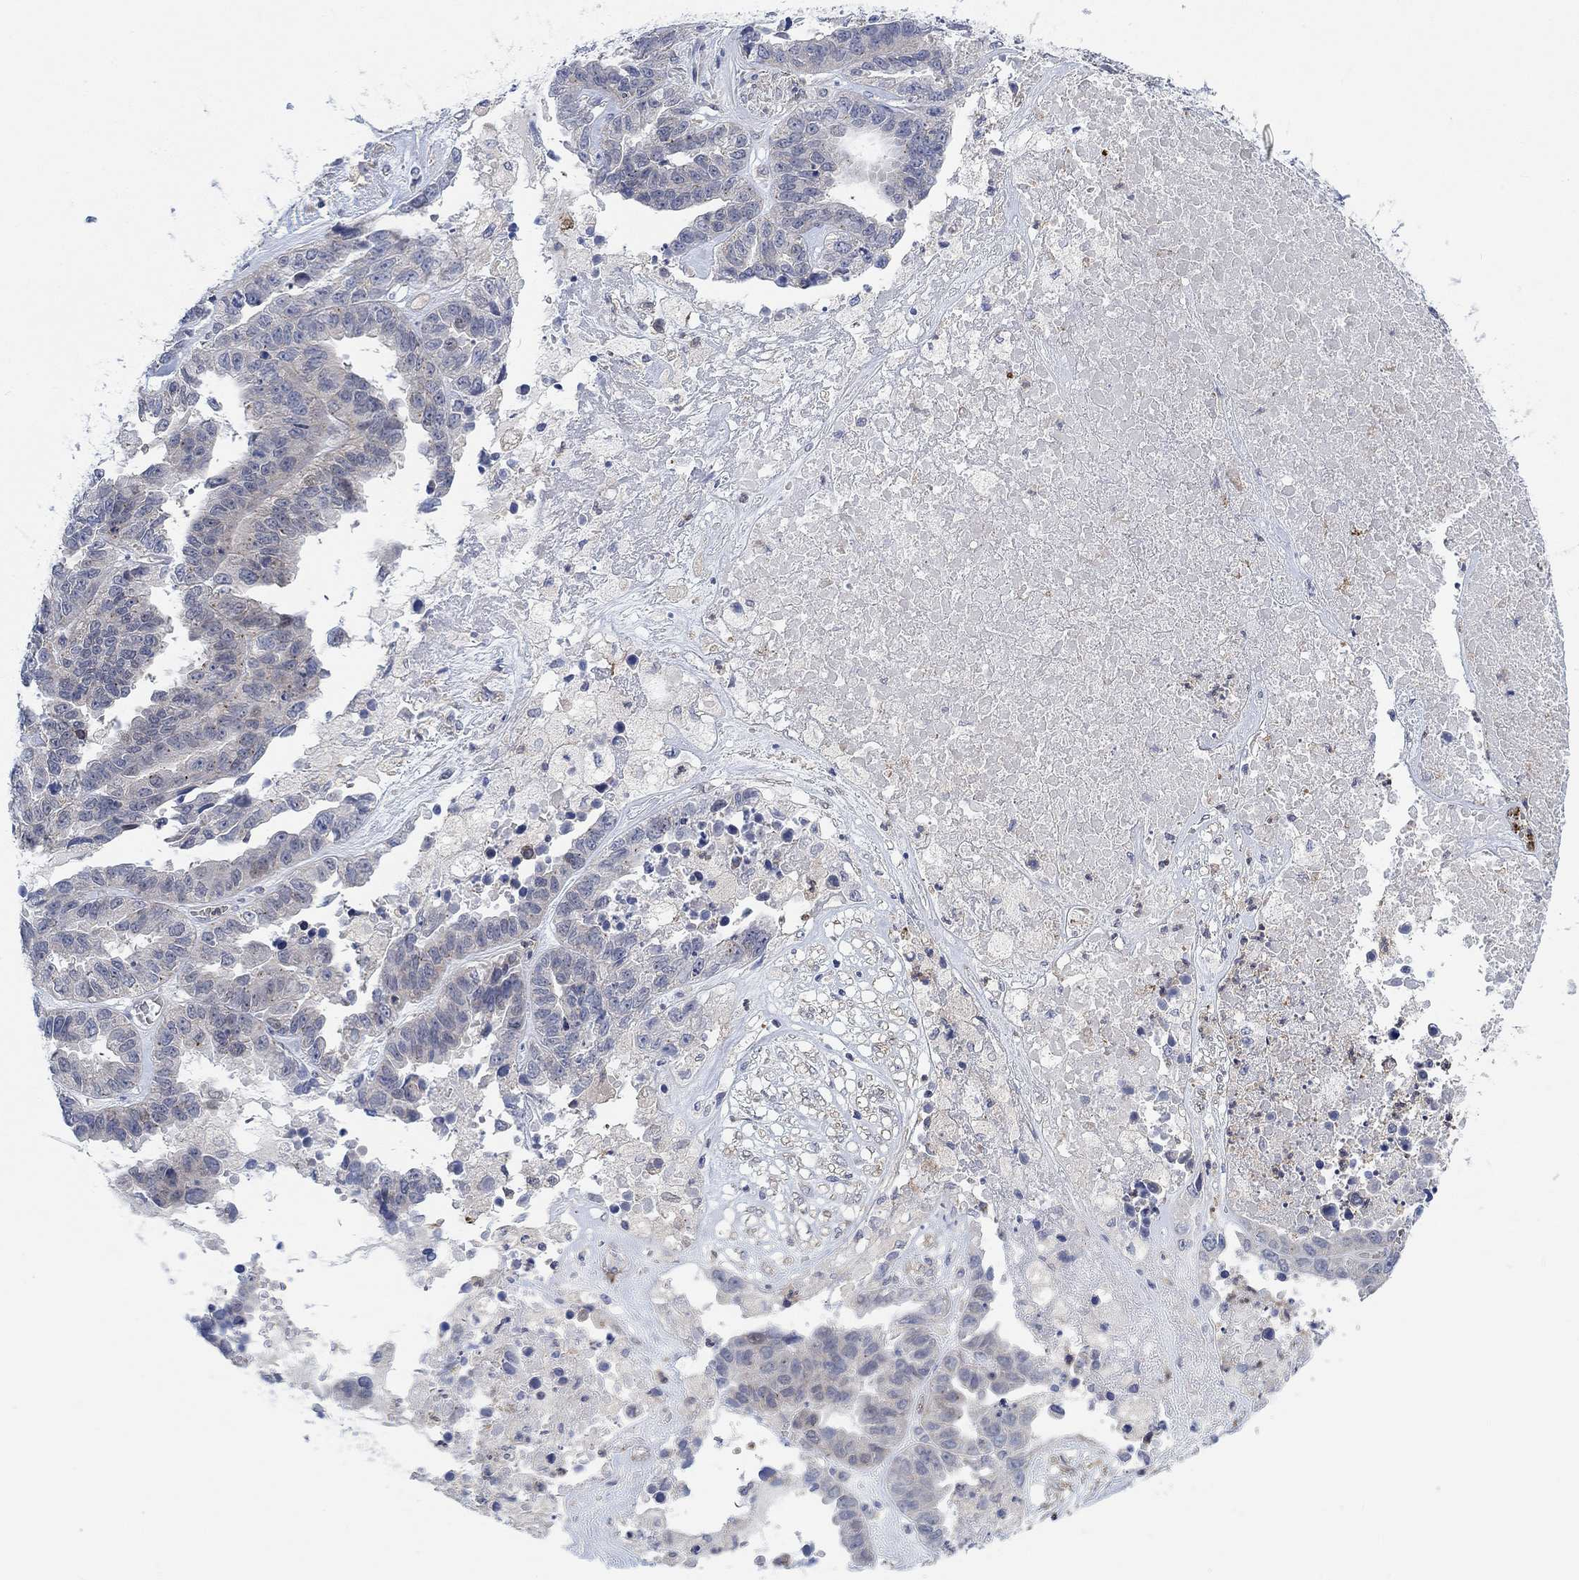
{"staining": {"intensity": "negative", "quantity": "none", "location": "none"}, "tissue": "ovarian cancer", "cell_type": "Tumor cells", "image_type": "cancer", "snomed": [{"axis": "morphology", "description": "Cystadenocarcinoma, serous, NOS"}, {"axis": "topography", "description": "Ovary"}], "caption": "Image shows no protein staining in tumor cells of ovarian serous cystadenocarcinoma tissue.", "gene": "PMFBP1", "patient": {"sex": "female", "age": 87}}